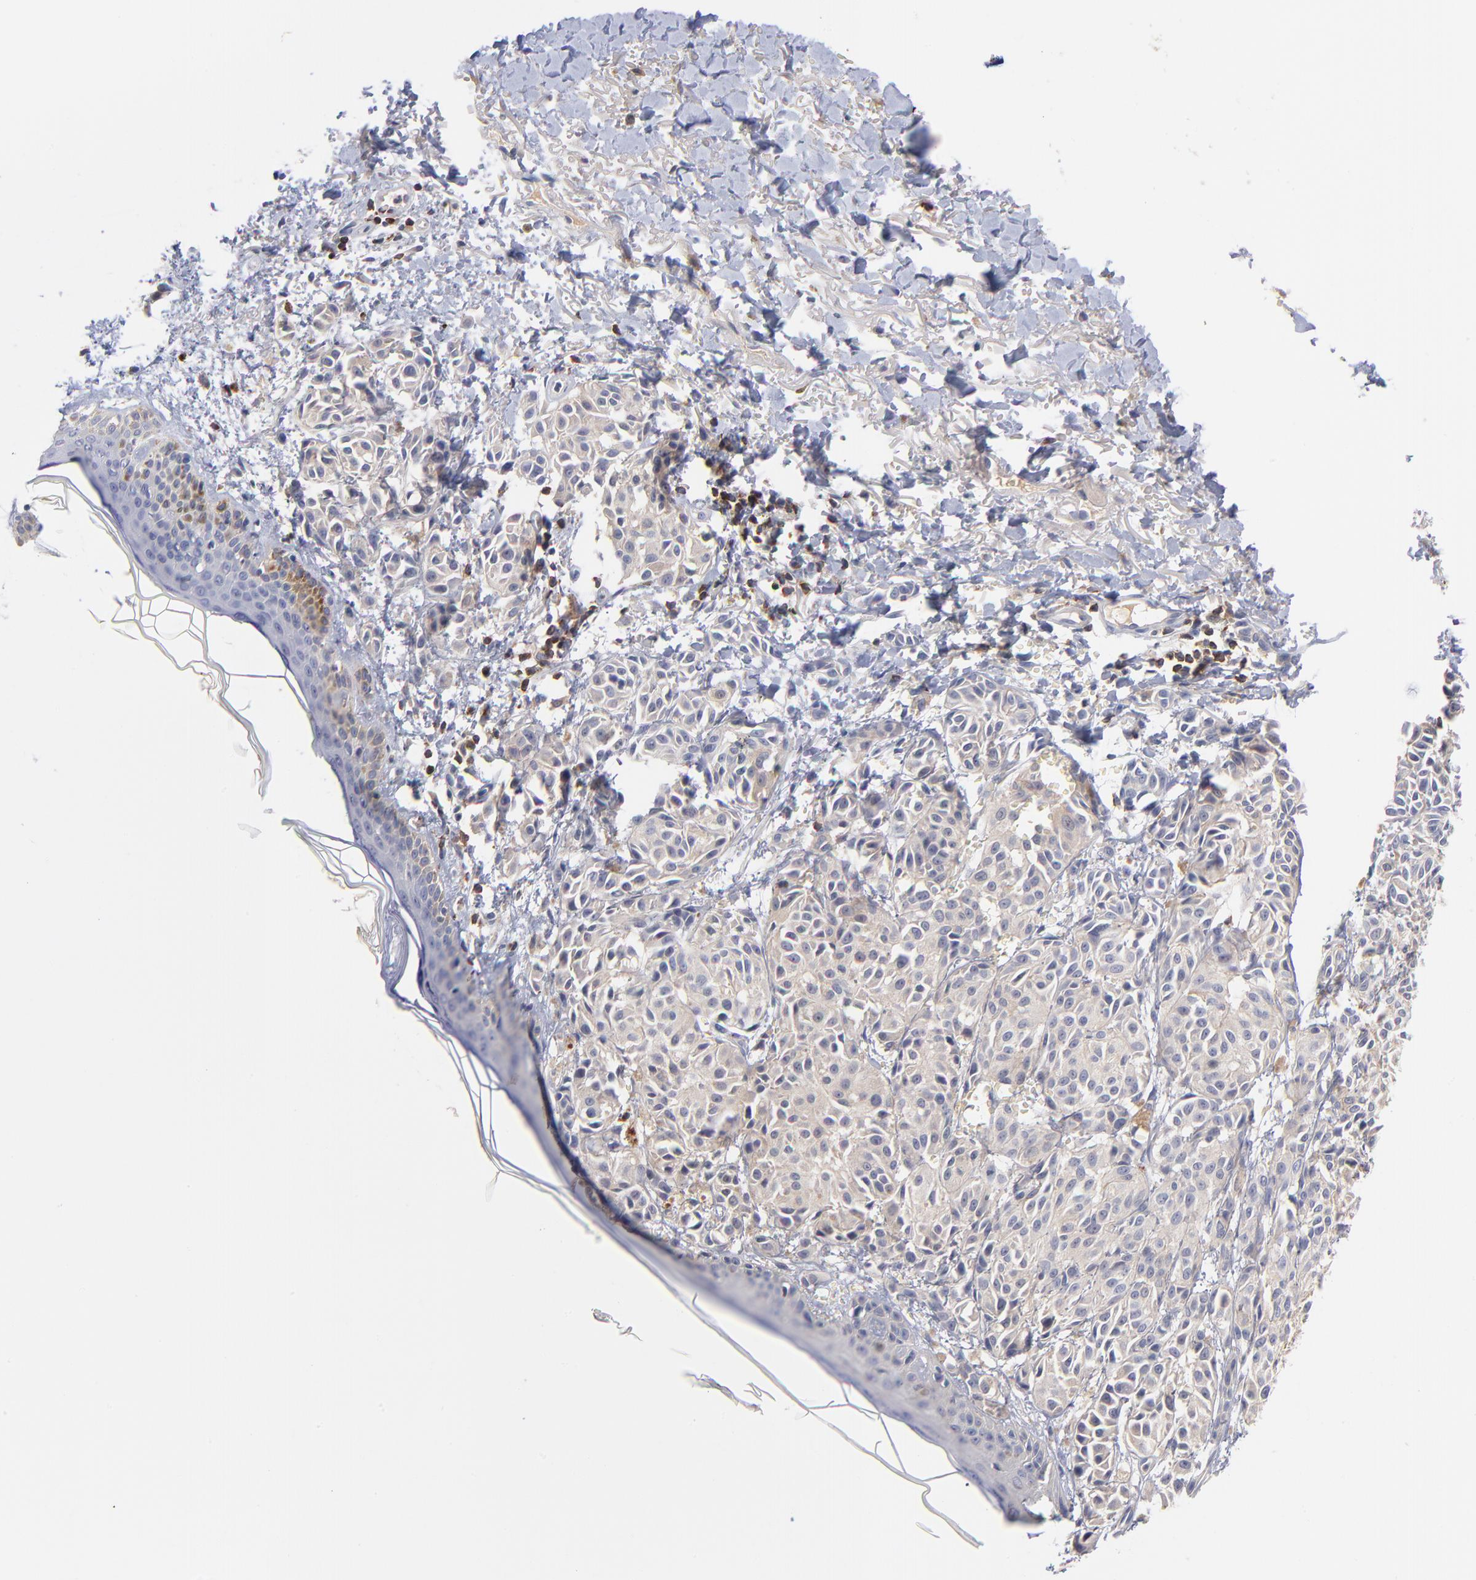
{"staining": {"intensity": "weak", "quantity": "25%-75%", "location": "cytoplasmic/membranous"}, "tissue": "melanoma", "cell_type": "Tumor cells", "image_type": "cancer", "snomed": [{"axis": "morphology", "description": "Malignant melanoma, NOS"}, {"axis": "topography", "description": "Skin"}], "caption": "This micrograph shows immunohistochemistry staining of human melanoma, with low weak cytoplasmic/membranous staining in about 25%-75% of tumor cells.", "gene": "KREMEN2", "patient": {"sex": "male", "age": 76}}